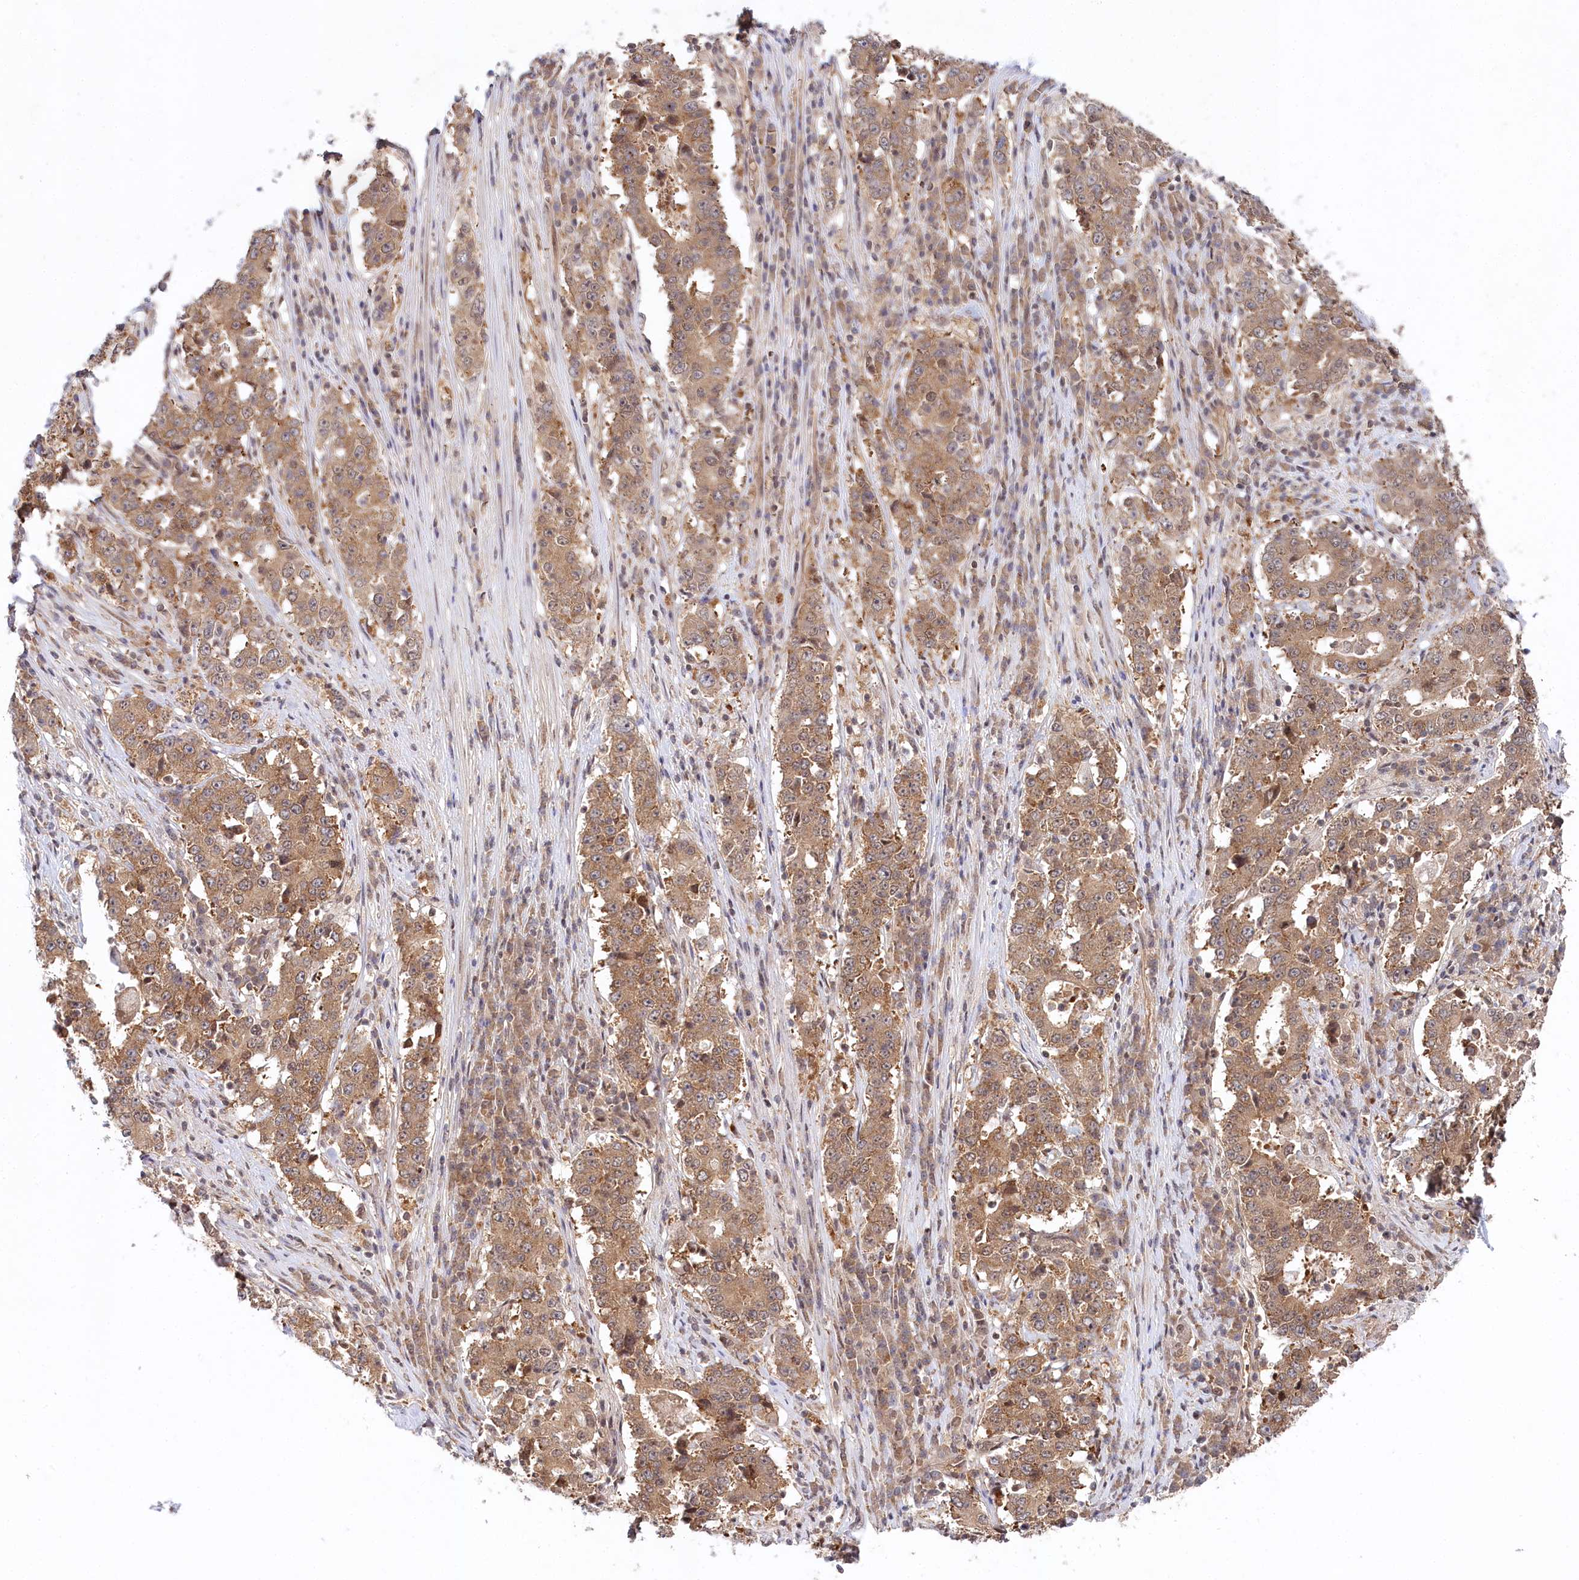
{"staining": {"intensity": "moderate", "quantity": ">75%", "location": "cytoplasmic/membranous"}, "tissue": "stomach cancer", "cell_type": "Tumor cells", "image_type": "cancer", "snomed": [{"axis": "morphology", "description": "Adenocarcinoma, NOS"}, {"axis": "topography", "description": "Stomach"}], "caption": "Protein staining shows moderate cytoplasmic/membranous positivity in about >75% of tumor cells in stomach cancer. The protein of interest is shown in brown color, while the nuclei are stained blue.", "gene": "CCDC65", "patient": {"sex": "male", "age": 59}}